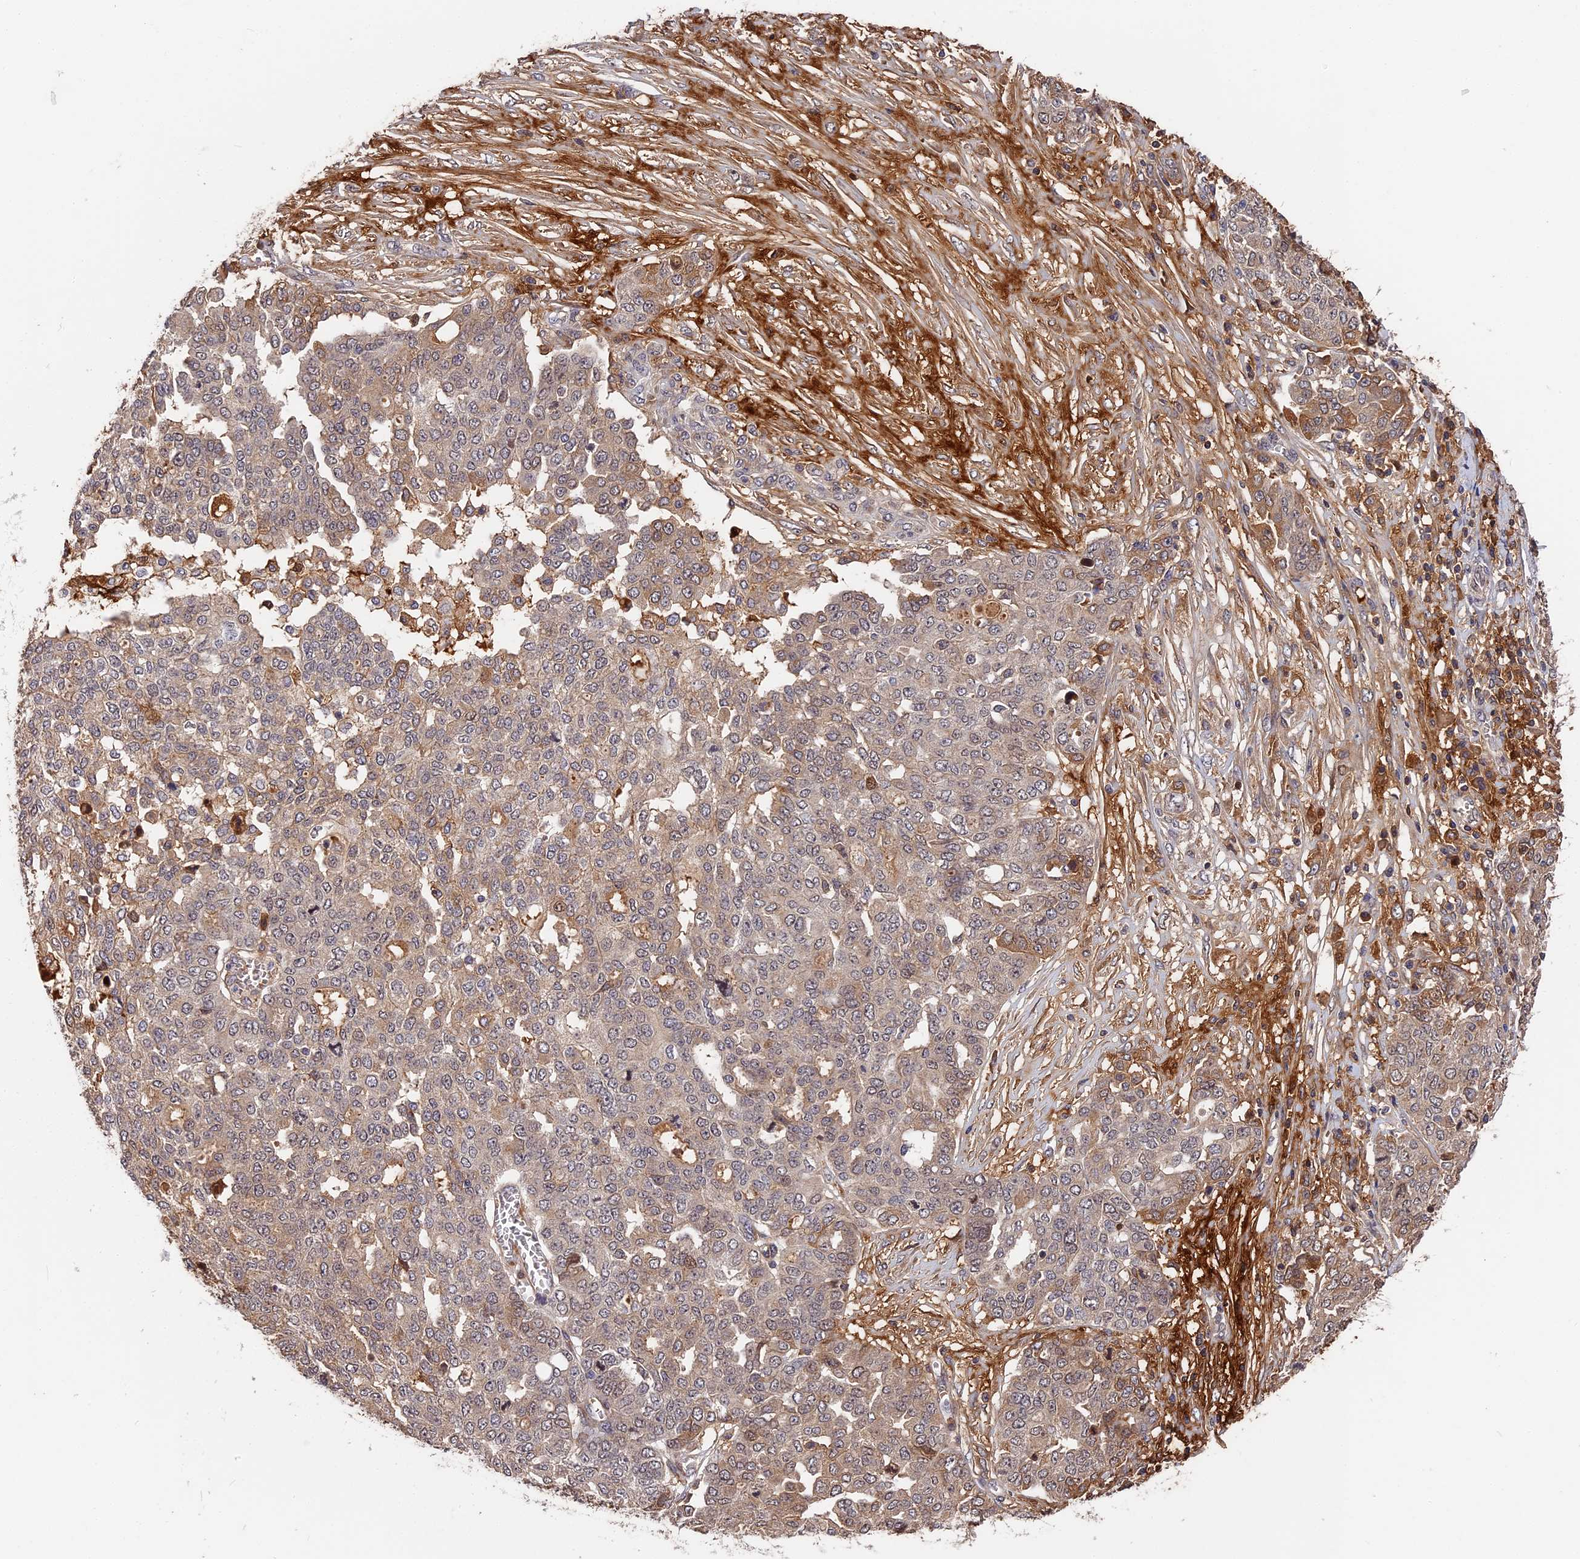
{"staining": {"intensity": "weak", "quantity": "<25%", "location": "cytoplasmic/membranous"}, "tissue": "ovarian cancer", "cell_type": "Tumor cells", "image_type": "cancer", "snomed": [{"axis": "morphology", "description": "Cystadenocarcinoma, serous, NOS"}, {"axis": "topography", "description": "Soft tissue"}, {"axis": "topography", "description": "Ovary"}], "caption": "Micrograph shows no protein staining in tumor cells of ovarian cancer tissue.", "gene": "ITIH1", "patient": {"sex": "female", "age": 57}}